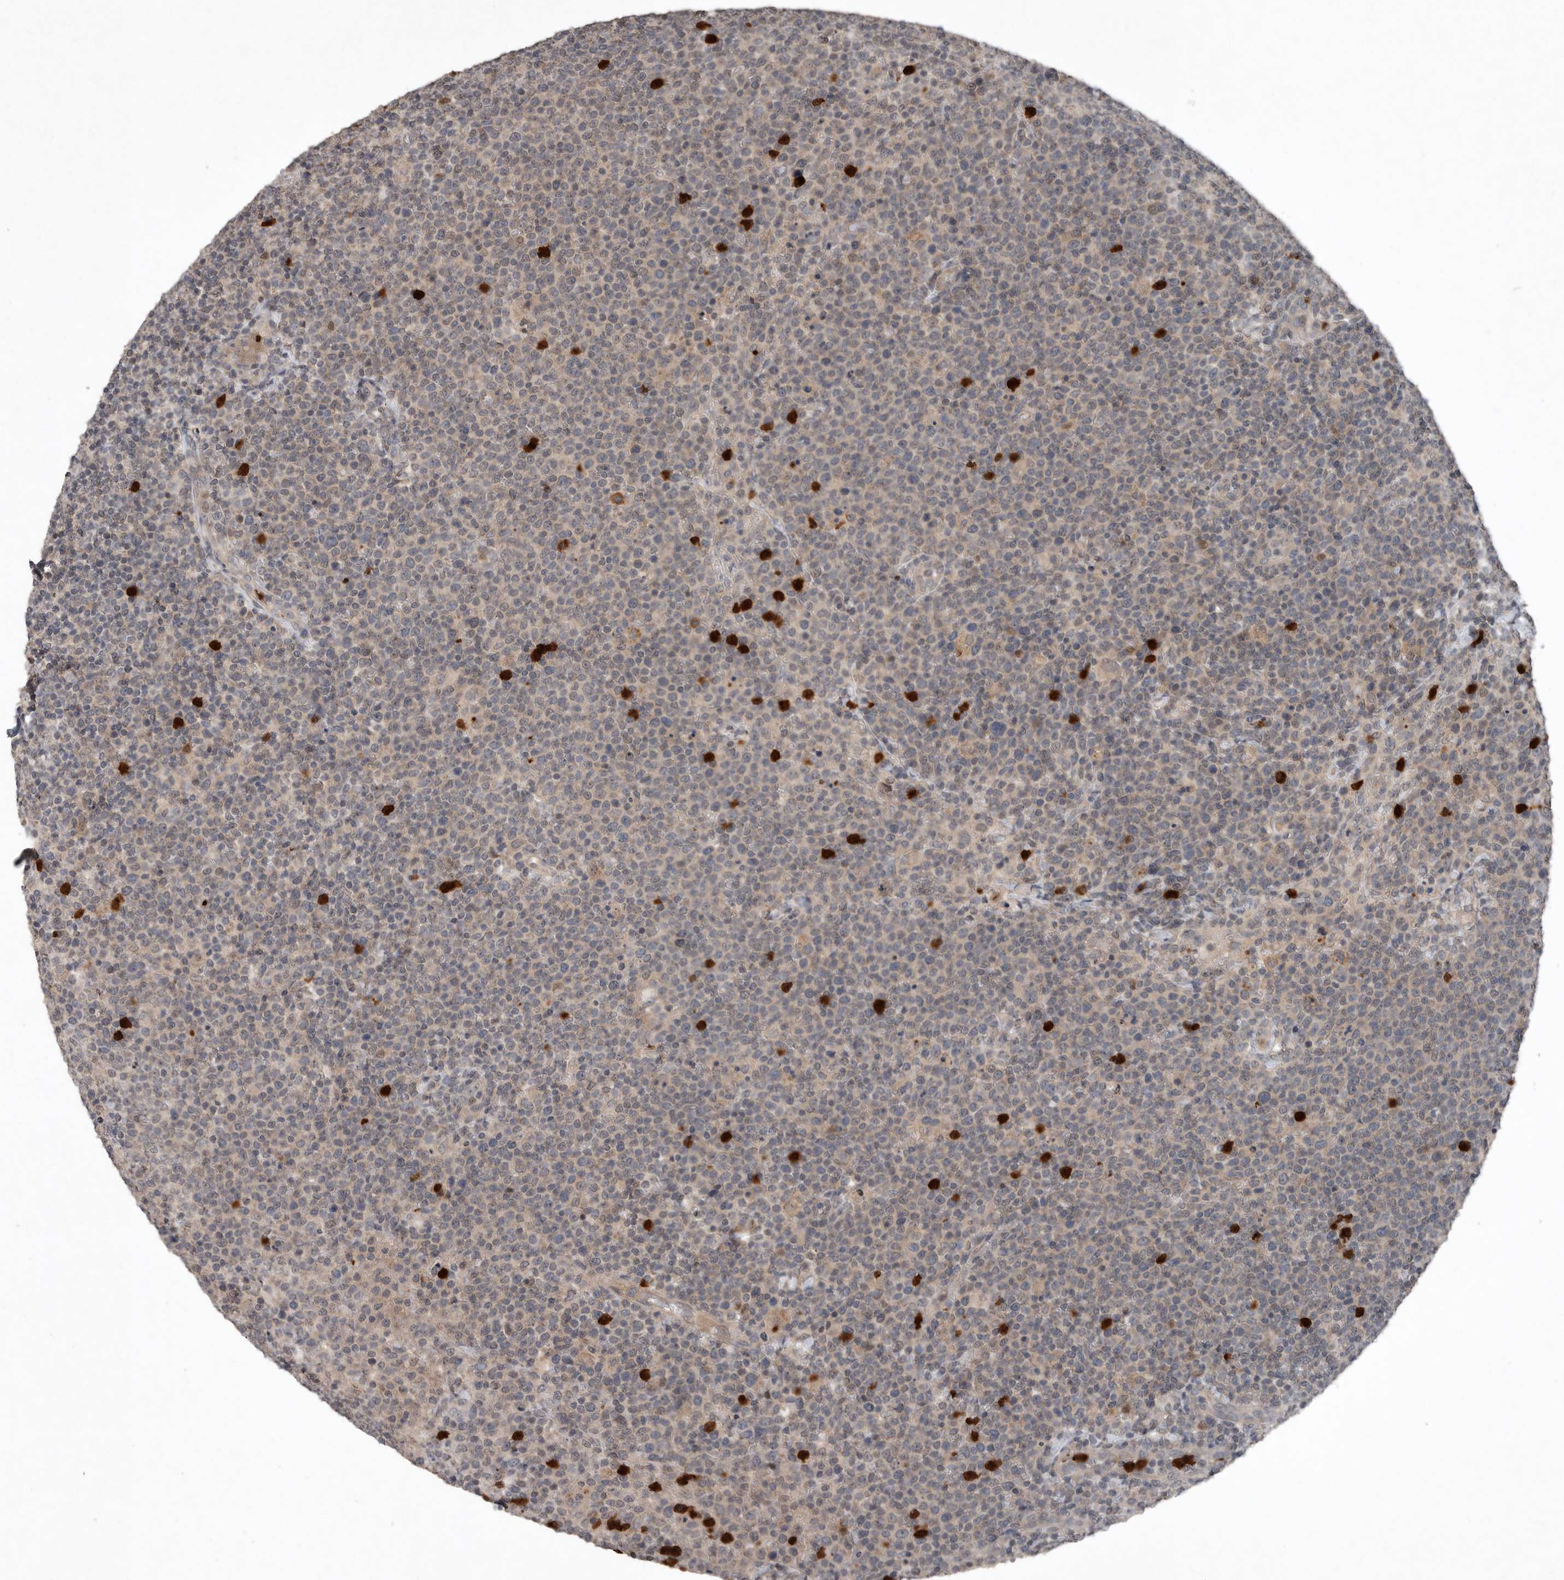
{"staining": {"intensity": "weak", "quantity": "25%-75%", "location": "cytoplasmic/membranous"}, "tissue": "lymphoma", "cell_type": "Tumor cells", "image_type": "cancer", "snomed": [{"axis": "morphology", "description": "Malignant lymphoma, non-Hodgkin's type, High grade"}, {"axis": "topography", "description": "Lymph node"}], "caption": "The micrograph displays immunohistochemical staining of malignant lymphoma, non-Hodgkin's type (high-grade). There is weak cytoplasmic/membranous staining is seen in approximately 25%-75% of tumor cells.", "gene": "SCP2", "patient": {"sex": "male", "age": 61}}